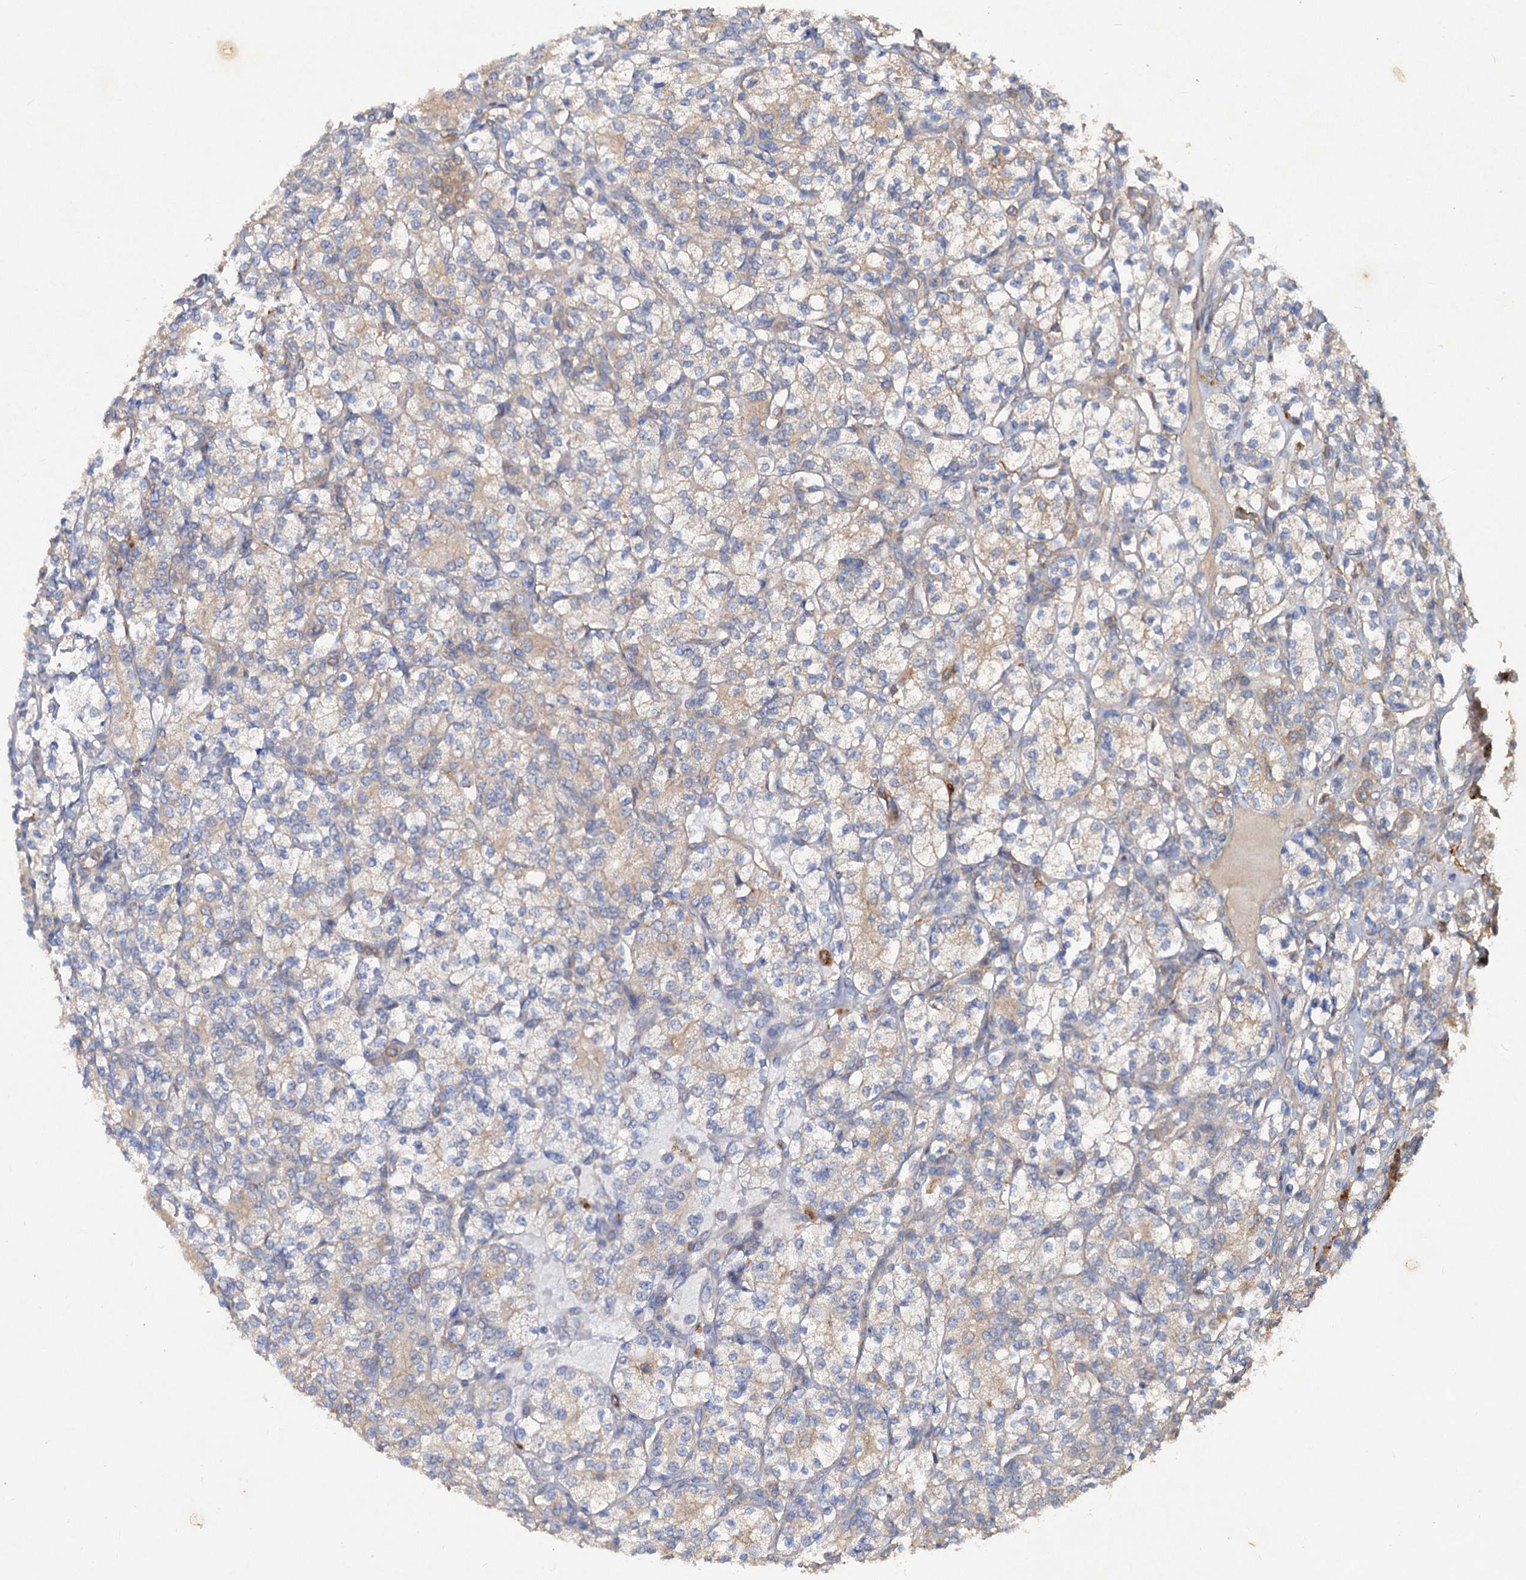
{"staining": {"intensity": "weak", "quantity": "<25%", "location": "cytoplasmic/membranous"}, "tissue": "renal cancer", "cell_type": "Tumor cells", "image_type": "cancer", "snomed": [{"axis": "morphology", "description": "Adenocarcinoma, NOS"}, {"axis": "topography", "description": "Kidney"}], "caption": "Immunohistochemical staining of renal cancer (adenocarcinoma) demonstrates no significant expression in tumor cells.", "gene": "VPS29", "patient": {"sex": "male", "age": 77}}